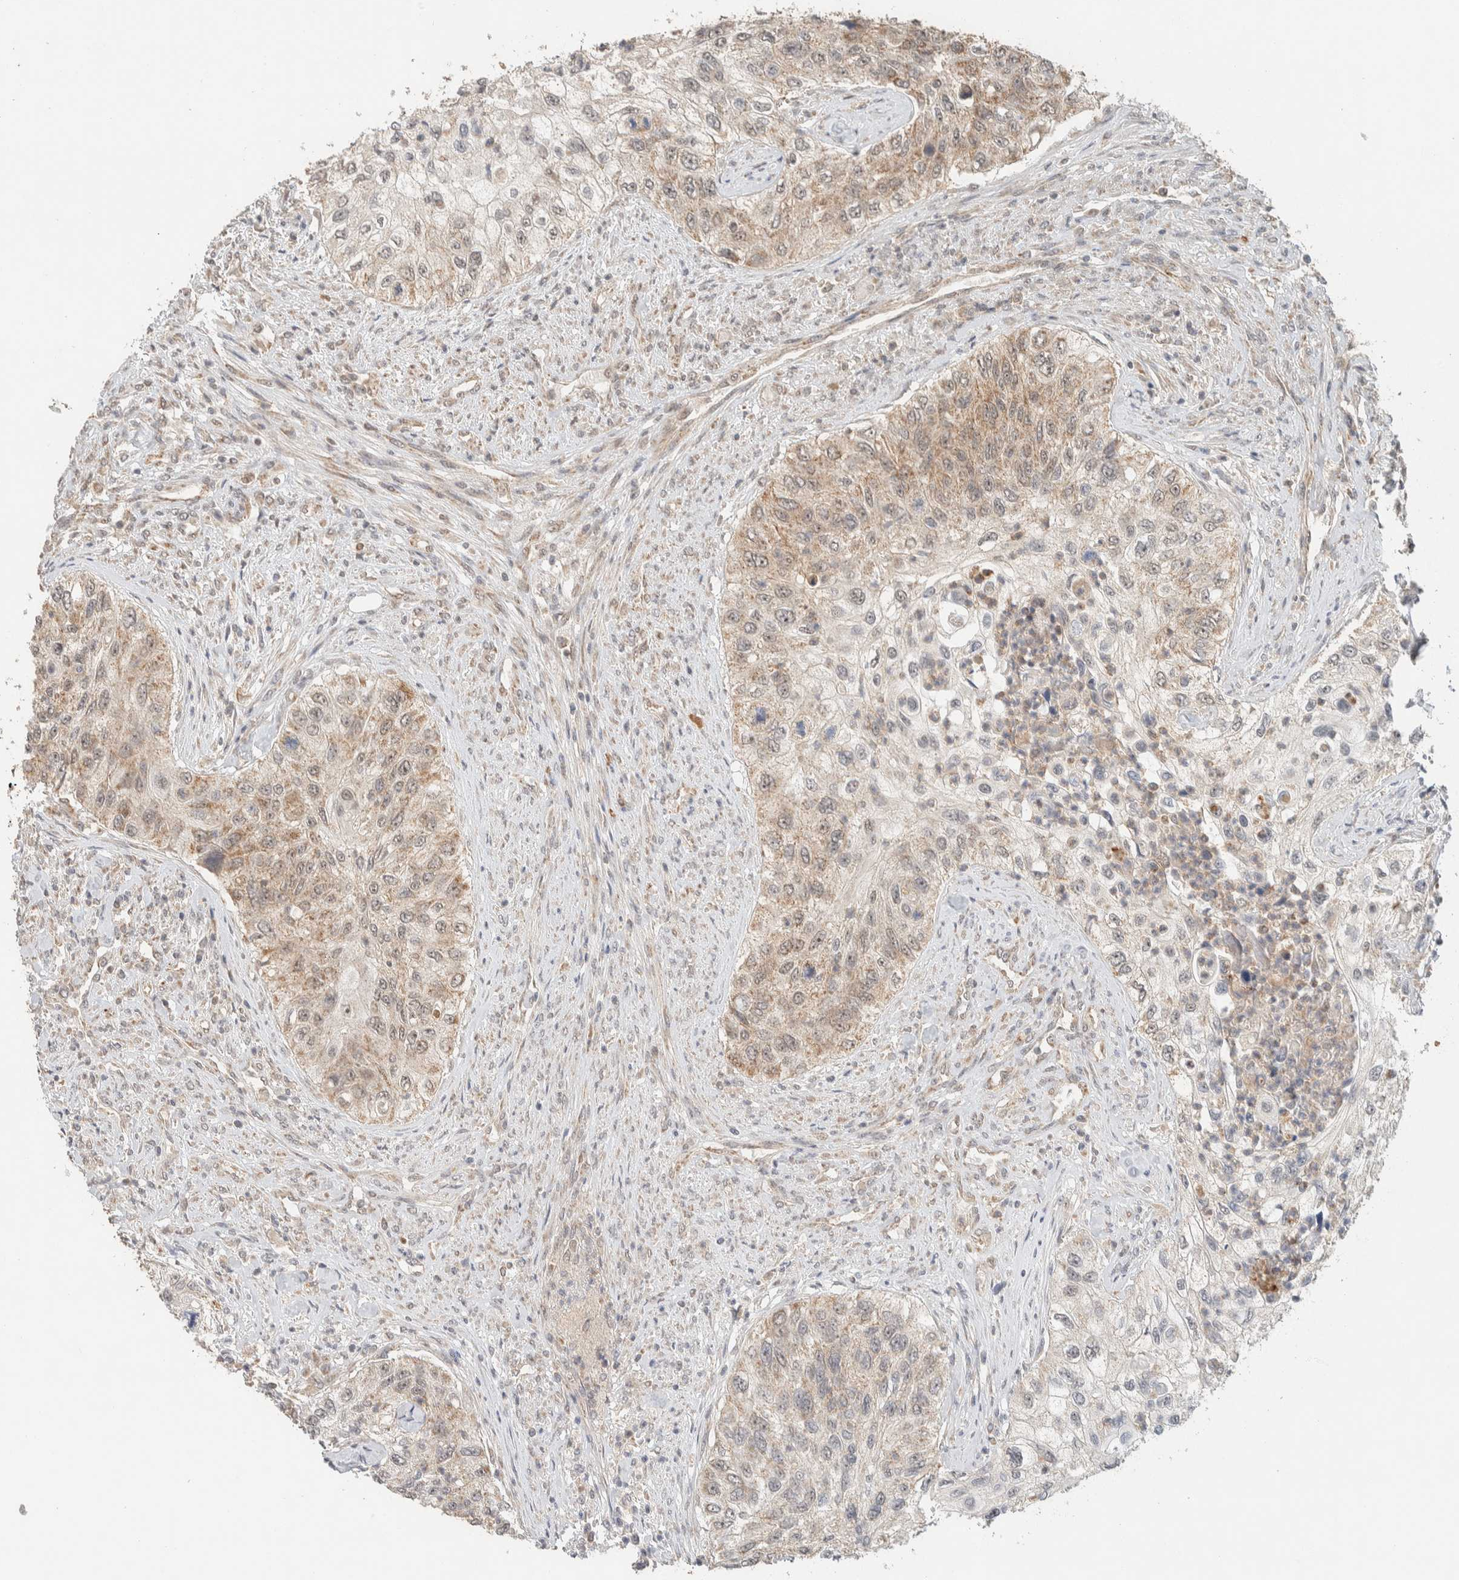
{"staining": {"intensity": "weak", "quantity": ">75%", "location": "cytoplasmic/membranous"}, "tissue": "urothelial cancer", "cell_type": "Tumor cells", "image_type": "cancer", "snomed": [{"axis": "morphology", "description": "Urothelial carcinoma, High grade"}, {"axis": "topography", "description": "Urinary bladder"}], "caption": "The micrograph reveals a brown stain indicating the presence of a protein in the cytoplasmic/membranous of tumor cells in urothelial cancer. The protein of interest is shown in brown color, while the nuclei are stained blue.", "gene": "MRPL41", "patient": {"sex": "female", "age": 60}}